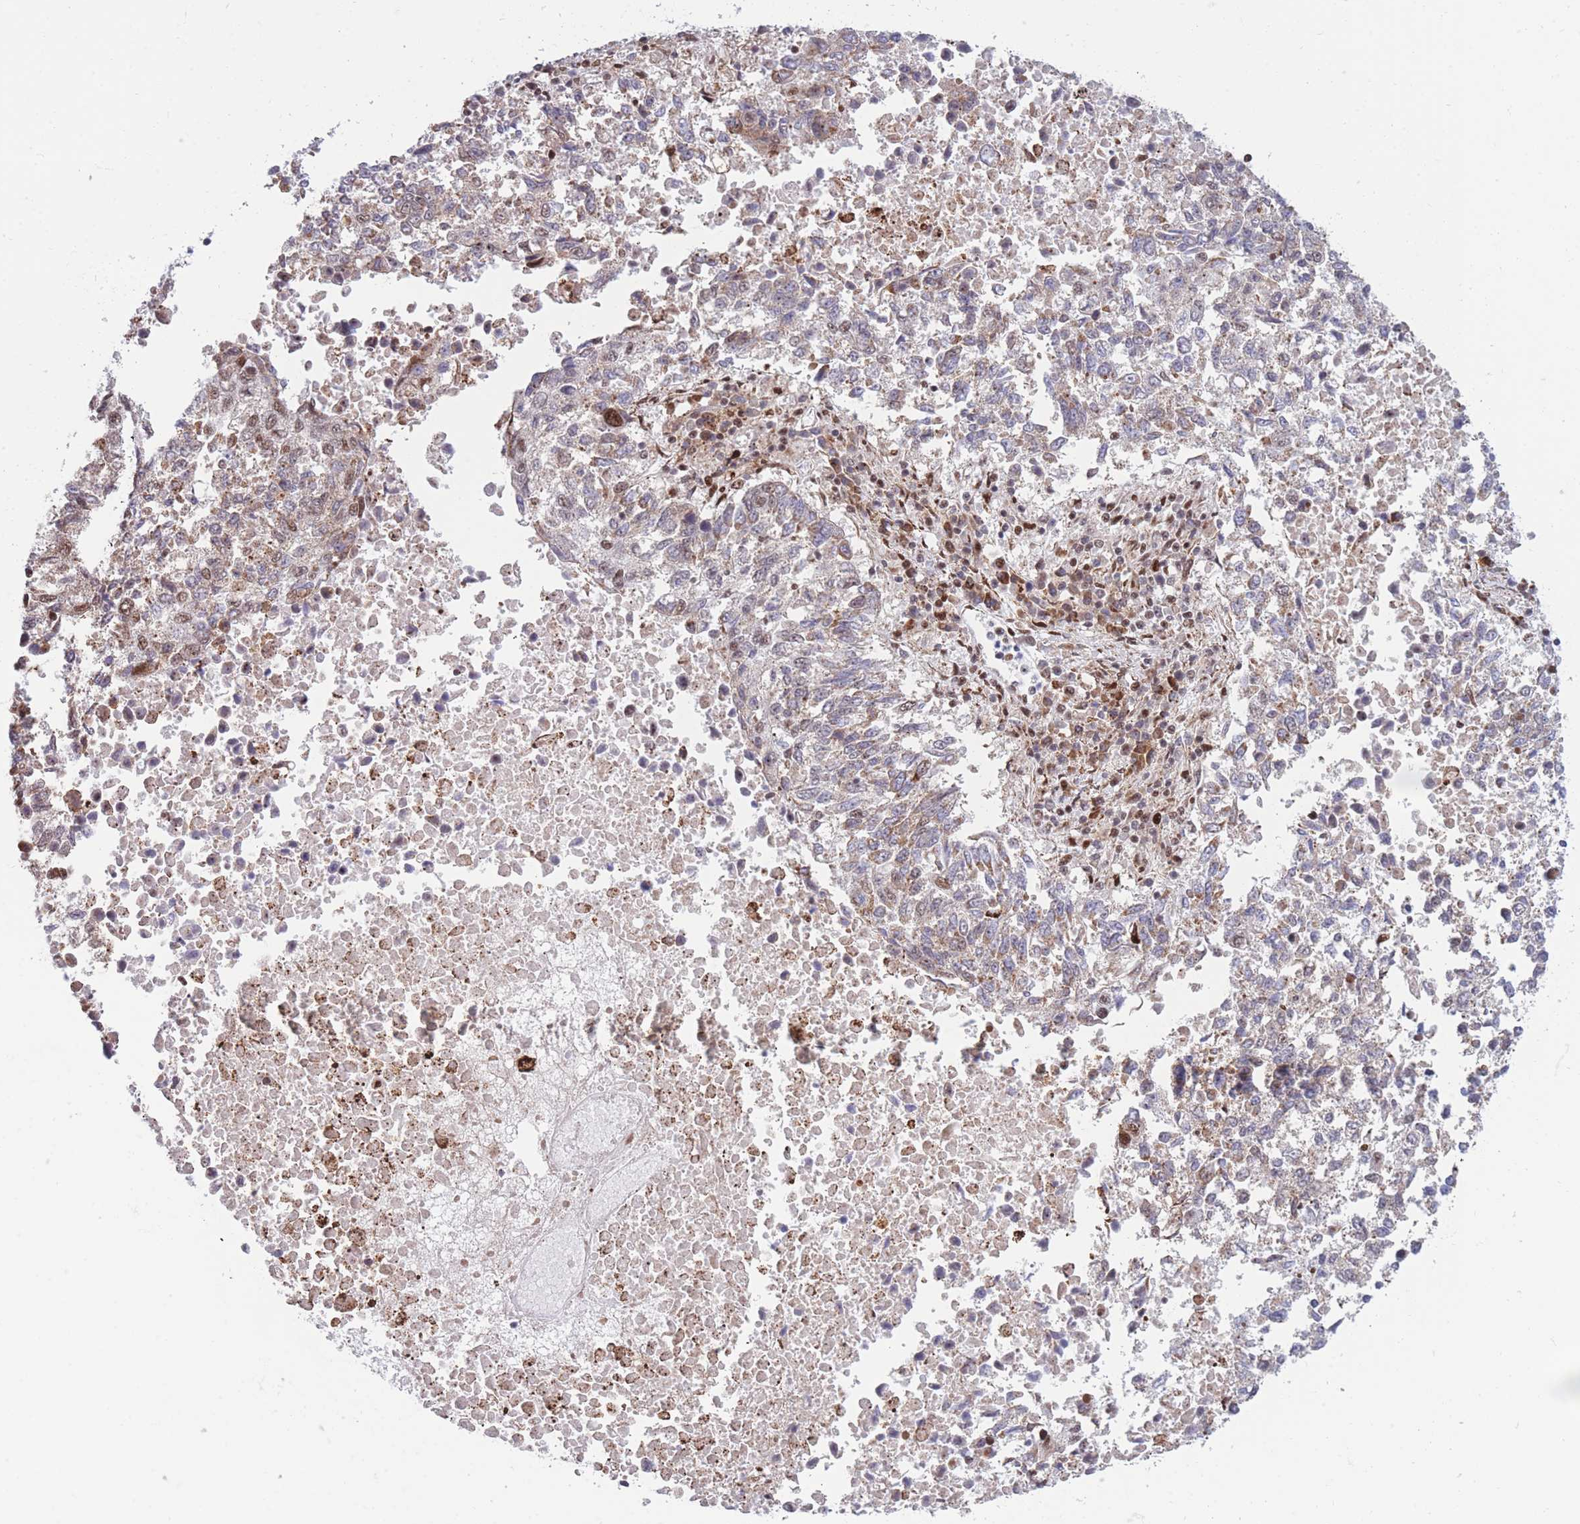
{"staining": {"intensity": "weak", "quantity": "25%-75%", "location": "cytoplasmic/membranous"}, "tissue": "lung cancer", "cell_type": "Tumor cells", "image_type": "cancer", "snomed": [{"axis": "morphology", "description": "Squamous cell carcinoma, NOS"}, {"axis": "topography", "description": "Lung"}], "caption": "Lung cancer stained for a protein exhibits weak cytoplasmic/membranous positivity in tumor cells.", "gene": "DNAJC3", "patient": {"sex": "male", "age": 73}}